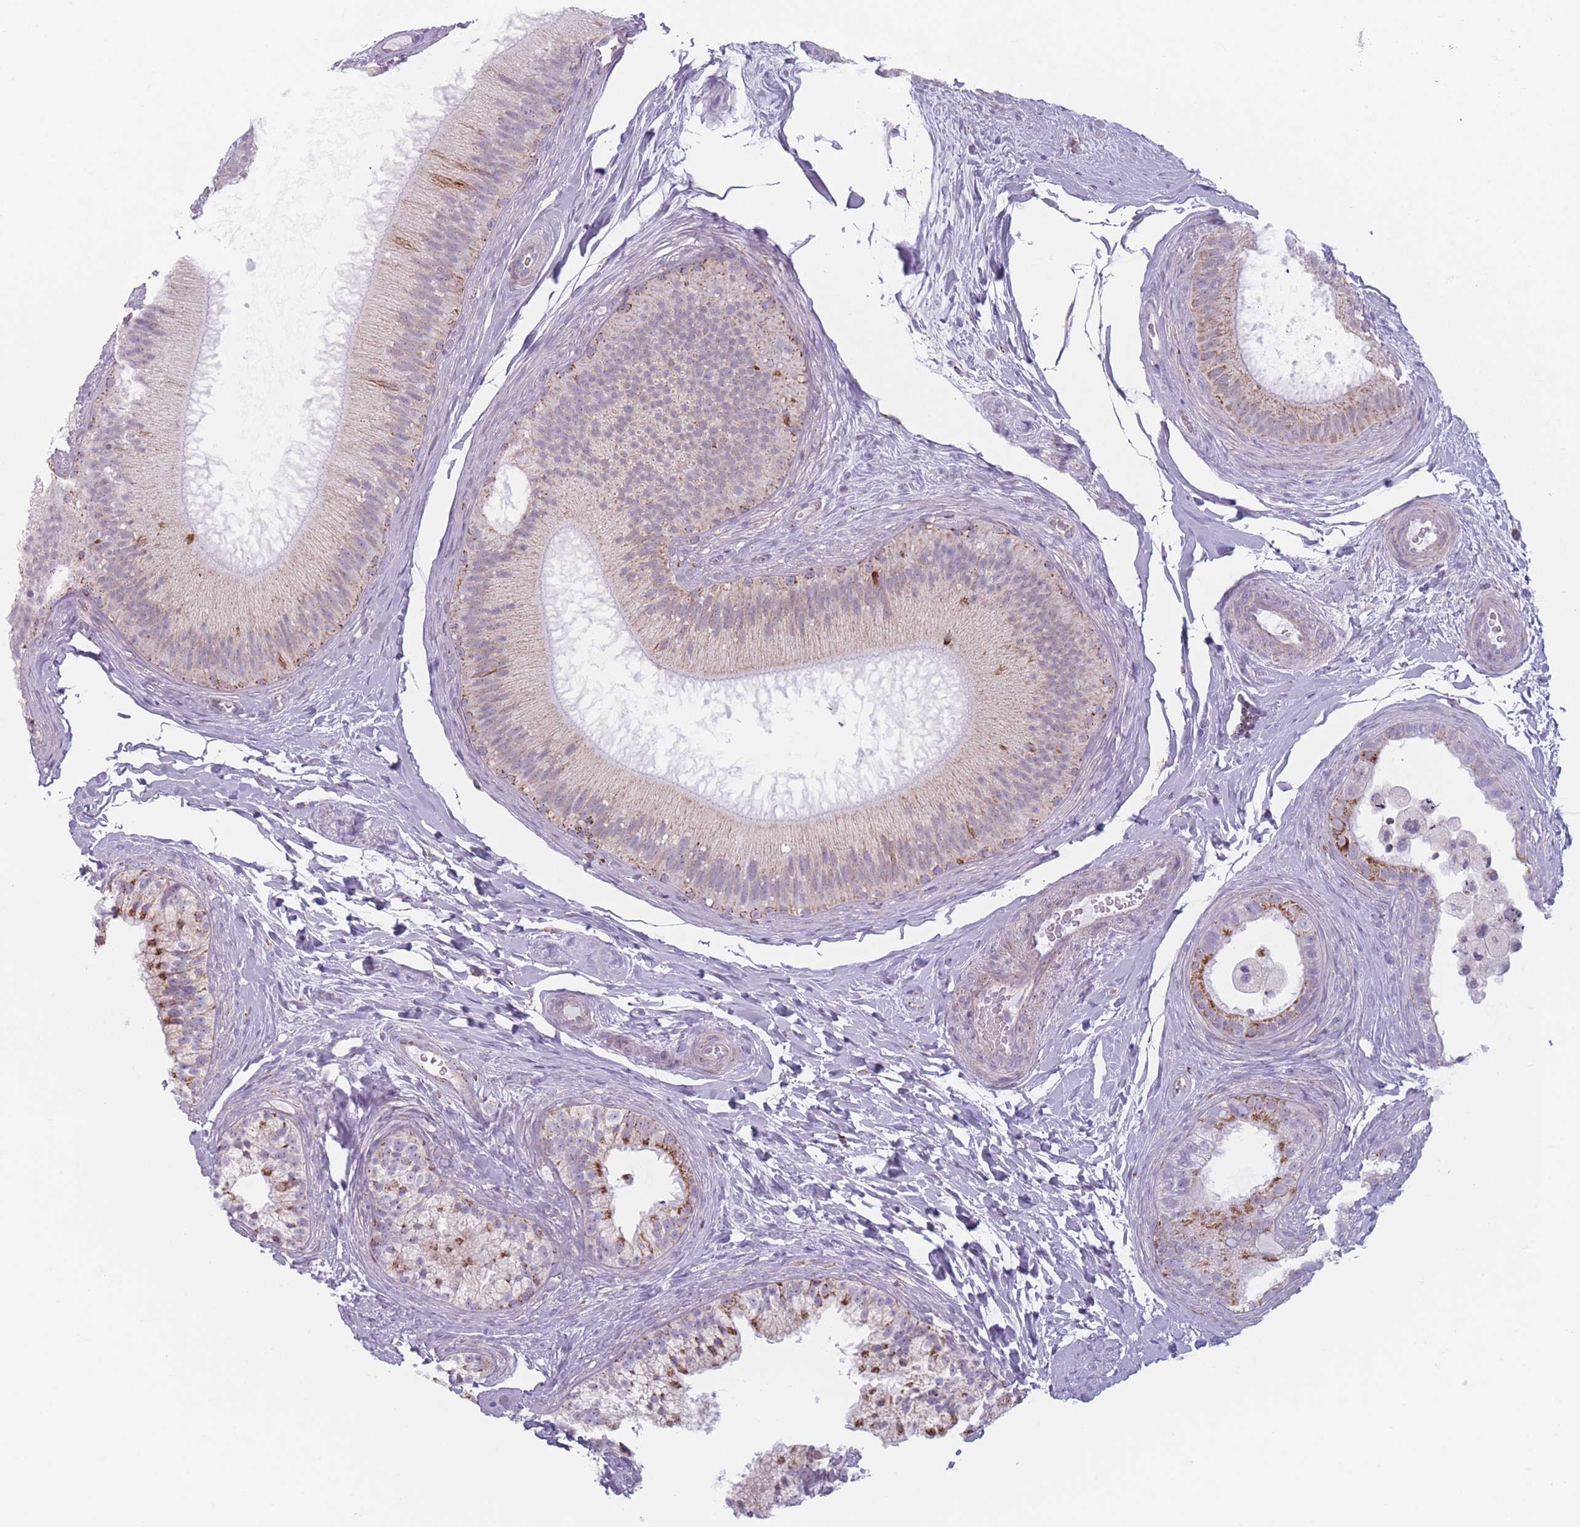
{"staining": {"intensity": "moderate", "quantity": "<25%", "location": "cytoplasmic/membranous"}, "tissue": "epididymis", "cell_type": "Glandular cells", "image_type": "normal", "snomed": [{"axis": "morphology", "description": "Normal tissue, NOS"}, {"axis": "topography", "description": "Epididymis"}], "caption": "About <25% of glandular cells in normal human epididymis show moderate cytoplasmic/membranous protein positivity as visualized by brown immunohistochemical staining.", "gene": "DCHS1", "patient": {"sex": "male", "age": 45}}